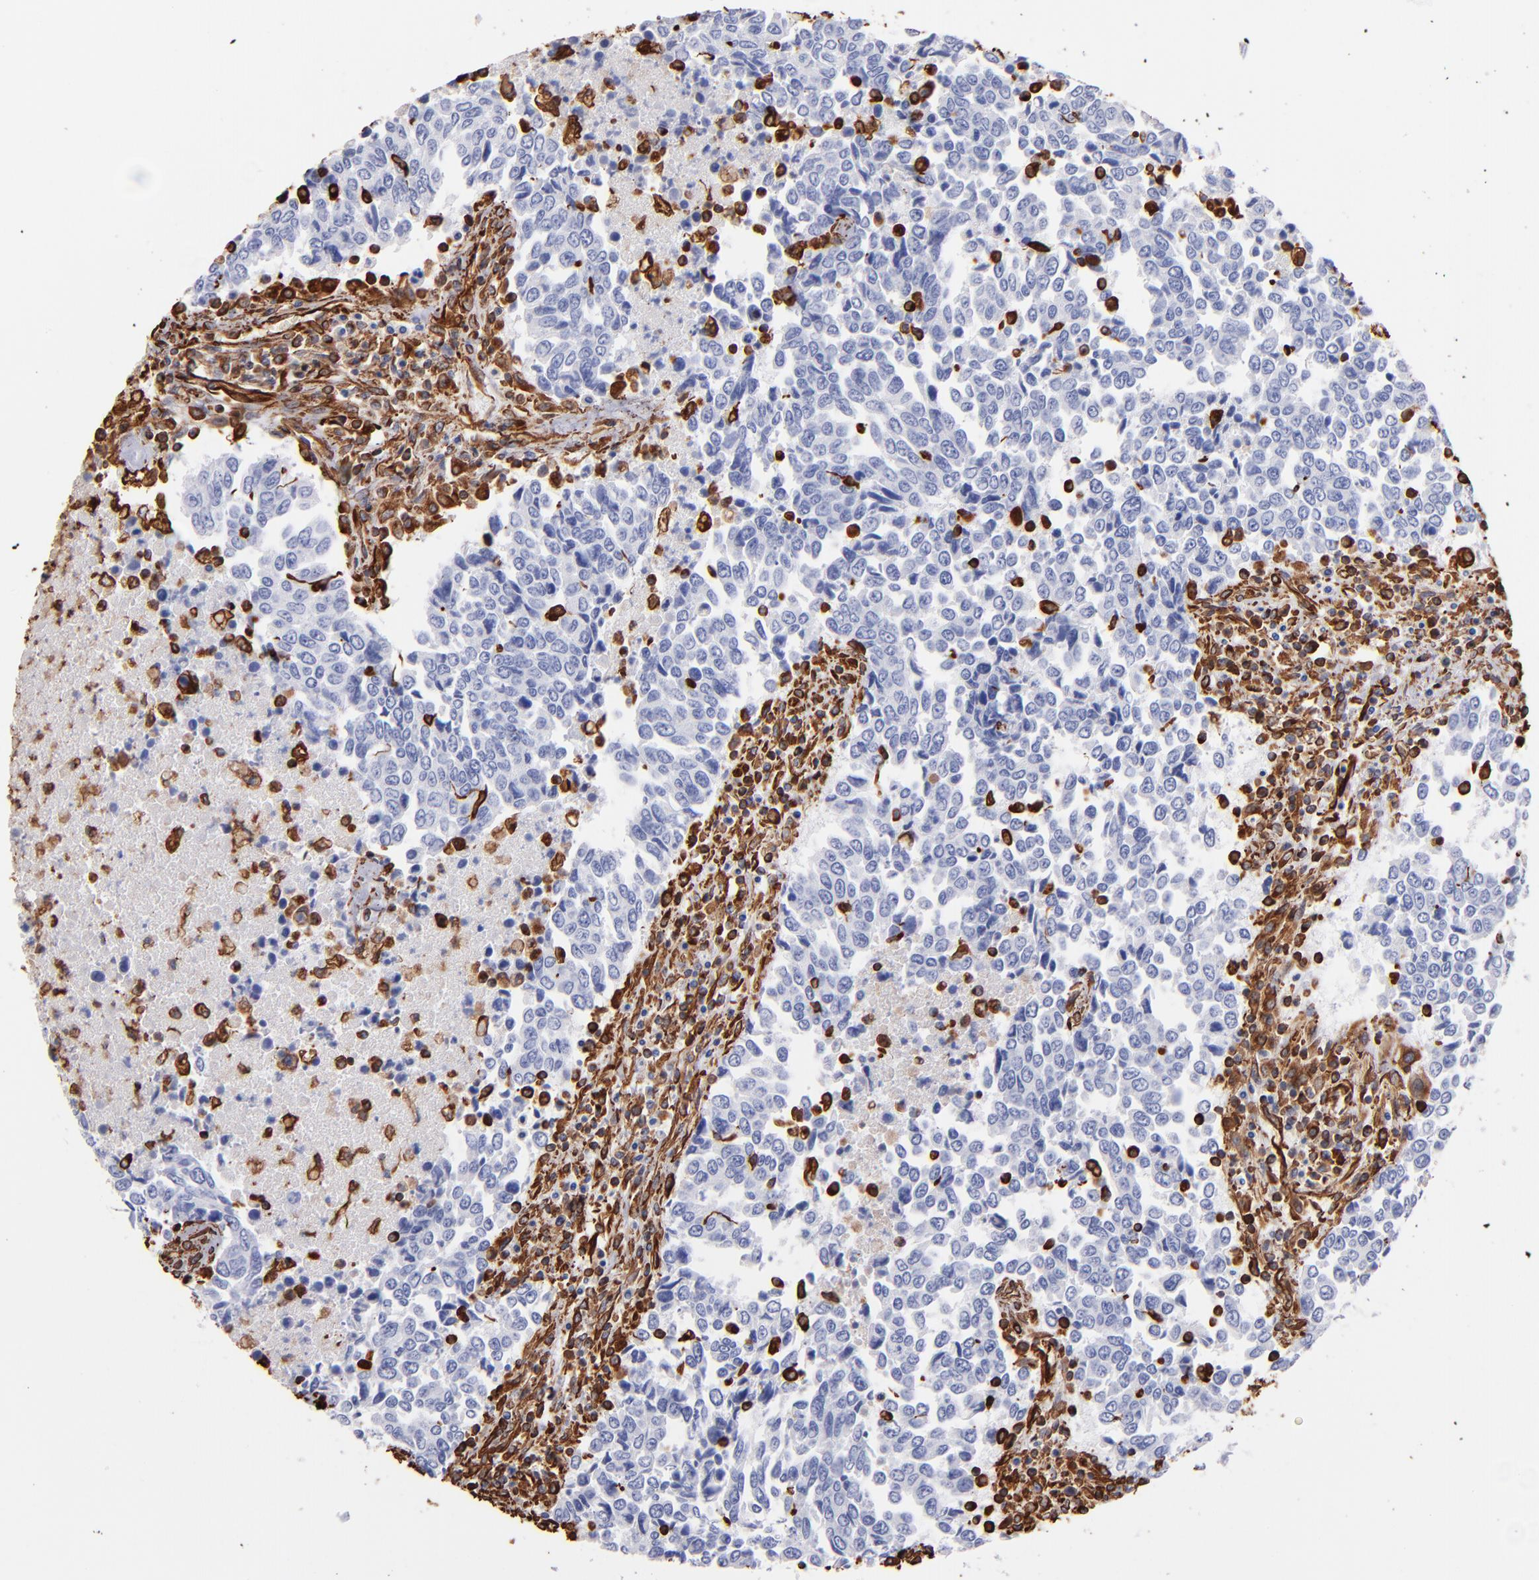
{"staining": {"intensity": "strong", "quantity": "<25%", "location": "cytoplasmic/membranous"}, "tissue": "urothelial cancer", "cell_type": "Tumor cells", "image_type": "cancer", "snomed": [{"axis": "morphology", "description": "Urothelial carcinoma, High grade"}, {"axis": "topography", "description": "Urinary bladder"}], "caption": "Urothelial cancer stained for a protein (brown) shows strong cytoplasmic/membranous positive positivity in approximately <25% of tumor cells.", "gene": "VIM", "patient": {"sex": "male", "age": 86}}